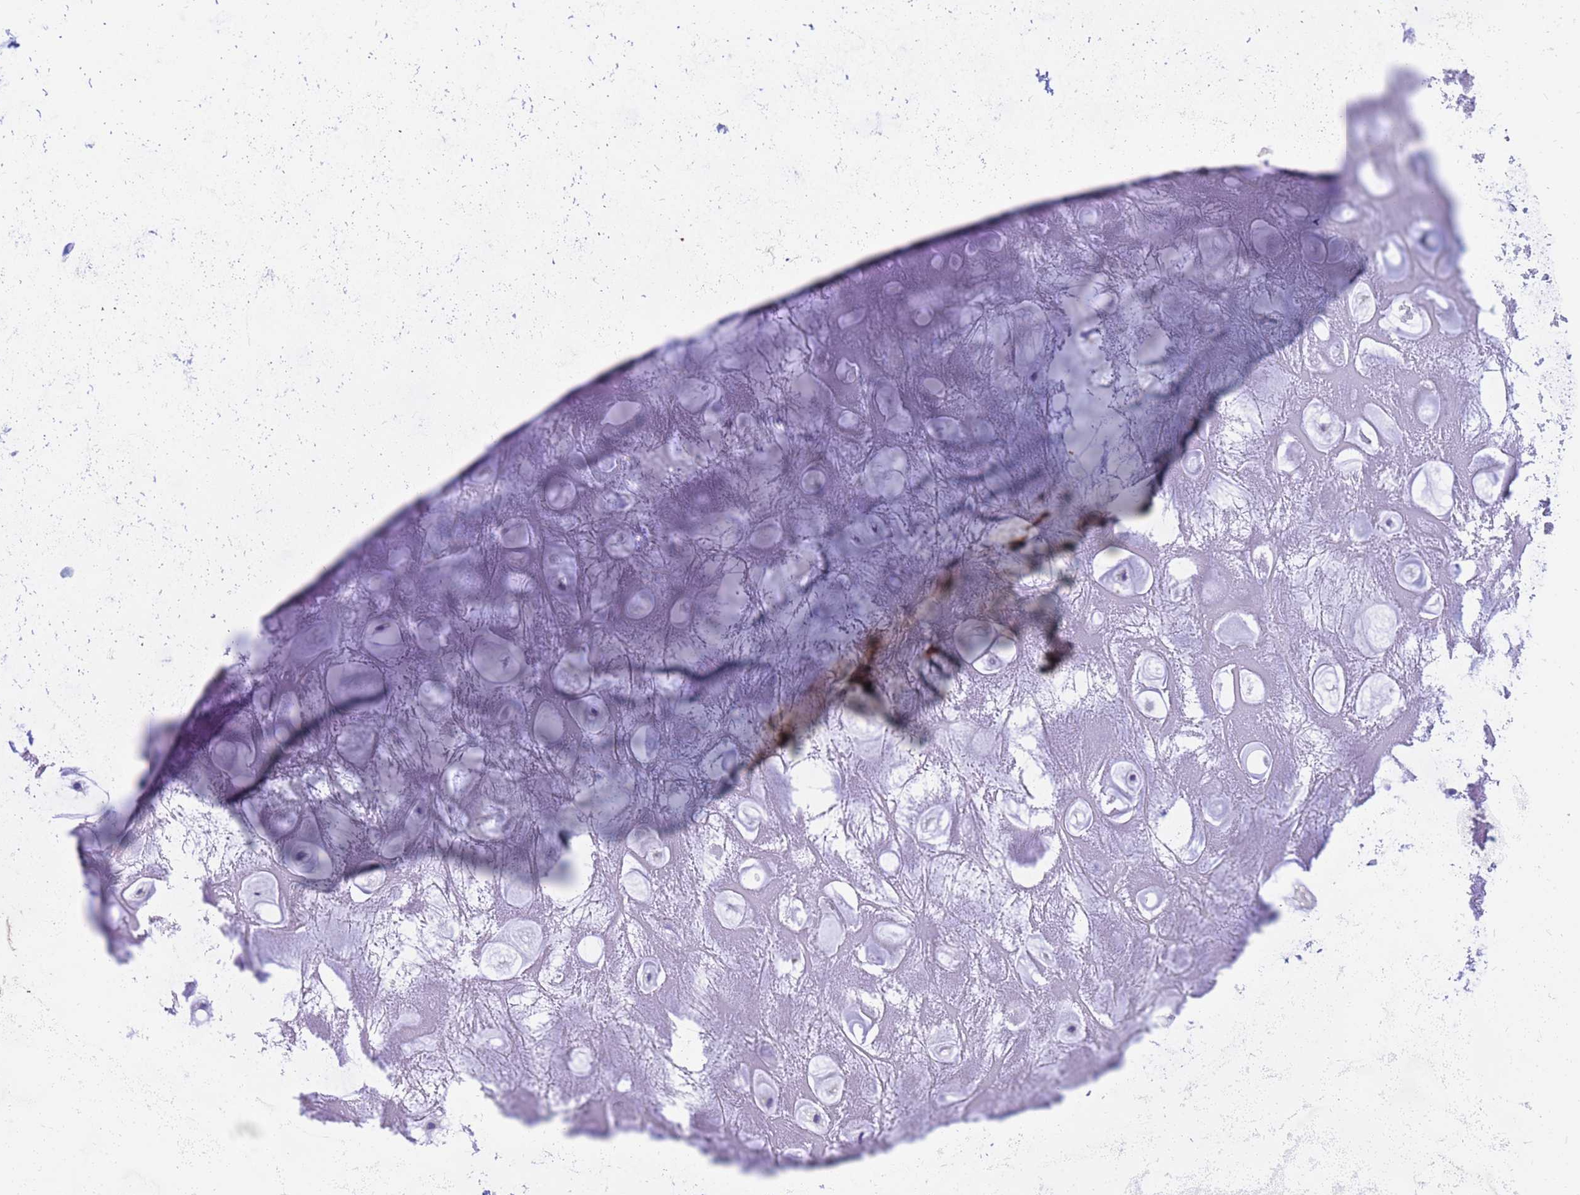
{"staining": {"intensity": "negative", "quantity": "none", "location": "none"}, "tissue": "adipose tissue", "cell_type": "Adipocytes", "image_type": "normal", "snomed": [{"axis": "morphology", "description": "Normal tissue, NOS"}, {"axis": "topography", "description": "Cartilage tissue"}], "caption": "Benign adipose tissue was stained to show a protein in brown. There is no significant positivity in adipocytes. (Stains: DAB immunohistochemistry with hematoxylin counter stain, Microscopy: brightfield microscopy at high magnification).", "gene": "ORM1", "patient": {"sex": "male", "age": 81}}